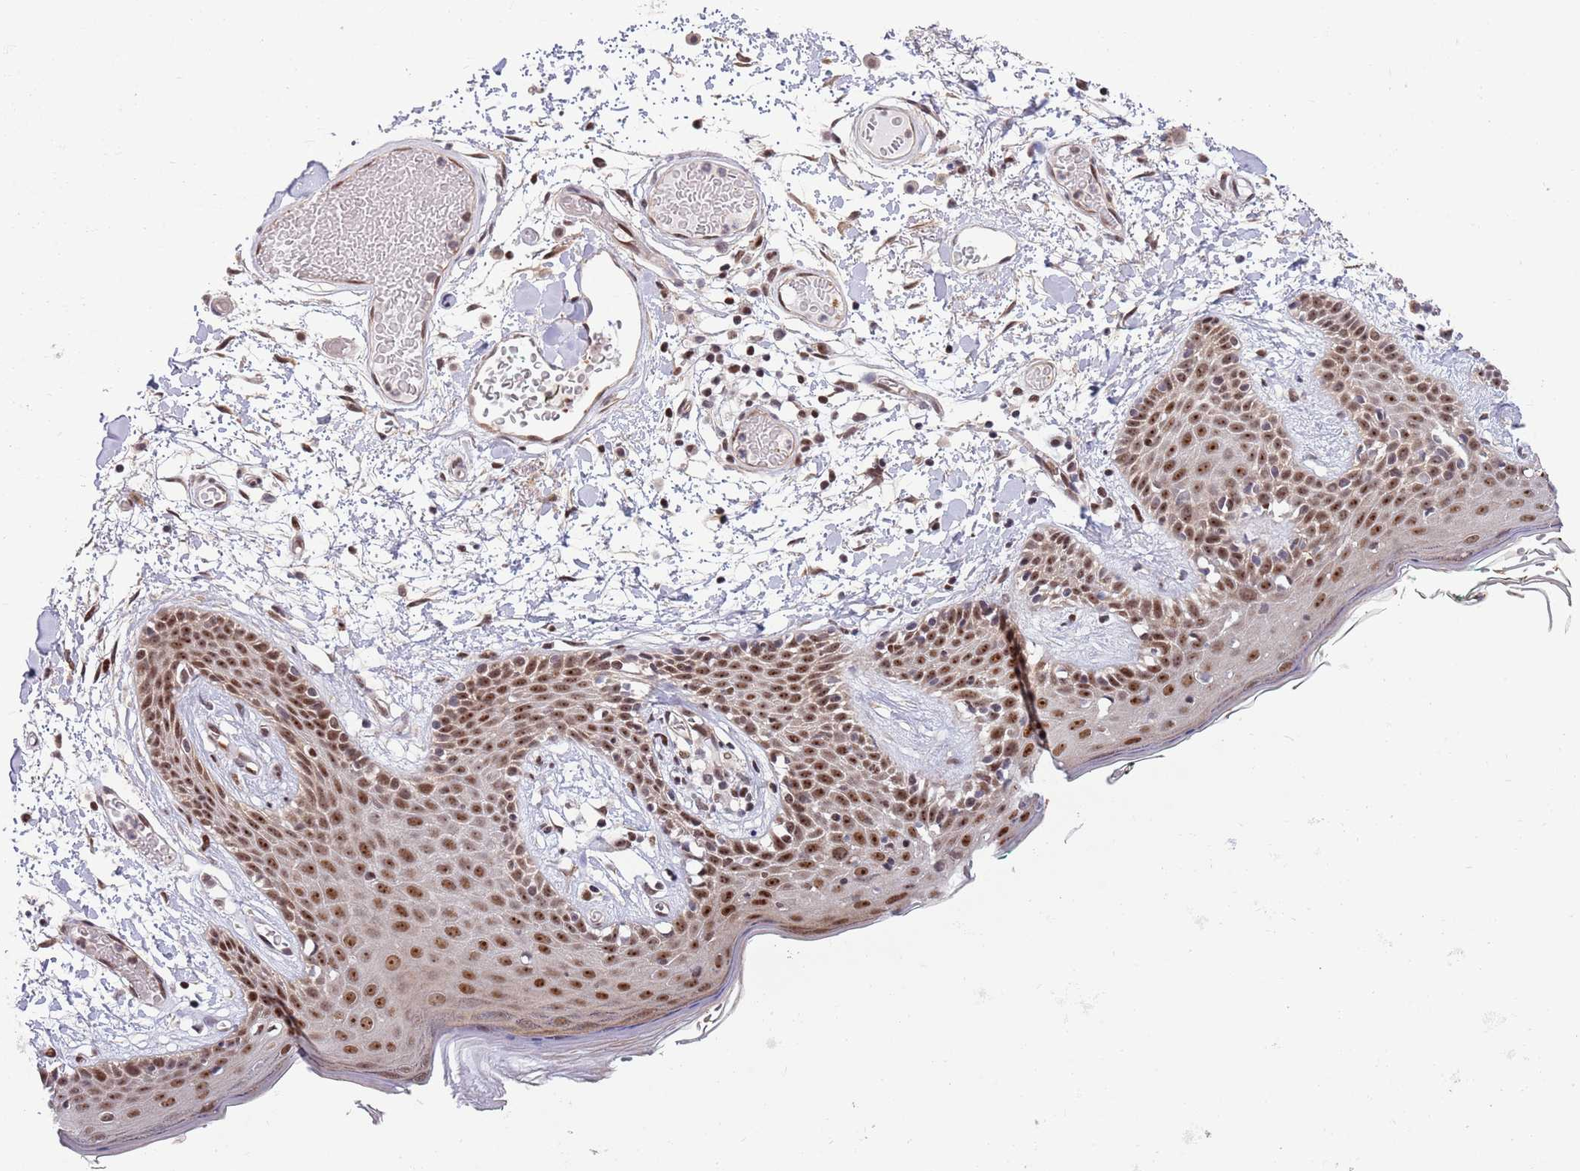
{"staining": {"intensity": "moderate", "quantity": ">75%", "location": "nuclear"}, "tissue": "skin", "cell_type": "Fibroblasts", "image_type": "normal", "snomed": [{"axis": "morphology", "description": "Normal tissue, NOS"}, {"axis": "topography", "description": "Skin"}], "caption": "A medium amount of moderate nuclear staining is present in about >75% of fibroblasts in unremarkable skin. (Stains: DAB (3,3'-diaminobenzidine) in brown, nuclei in blue, Microscopy: brightfield microscopy at high magnification).", "gene": "TBX10", "patient": {"sex": "male", "age": 79}}